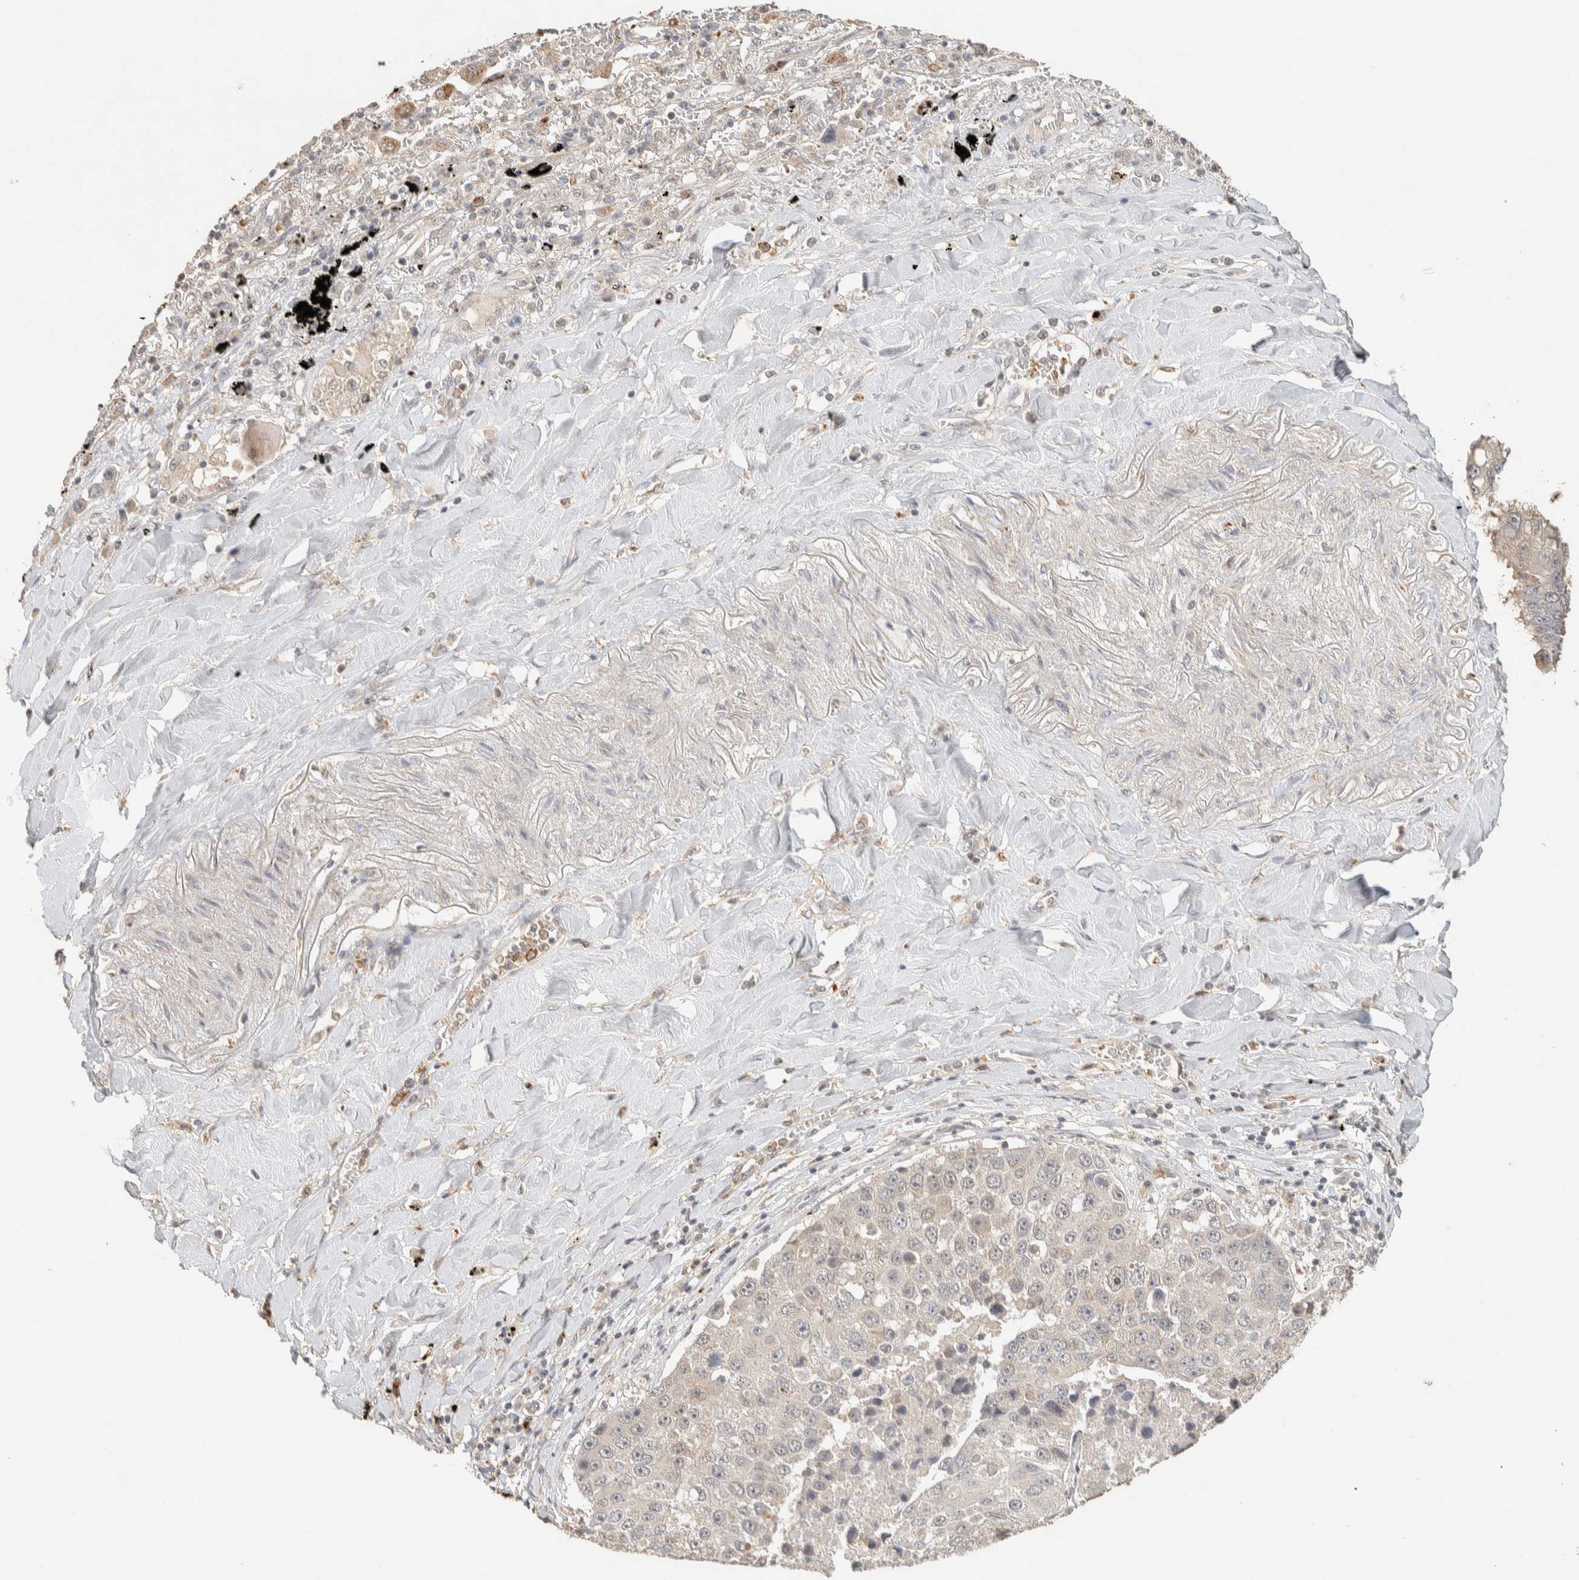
{"staining": {"intensity": "negative", "quantity": "none", "location": "none"}, "tissue": "lung cancer", "cell_type": "Tumor cells", "image_type": "cancer", "snomed": [{"axis": "morphology", "description": "Squamous cell carcinoma, NOS"}, {"axis": "topography", "description": "Lung"}], "caption": "A high-resolution image shows immunohistochemistry staining of lung squamous cell carcinoma, which exhibits no significant positivity in tumor cells.", "gene": "ITPA", "patient": {"sex": "male", "age": 61}}